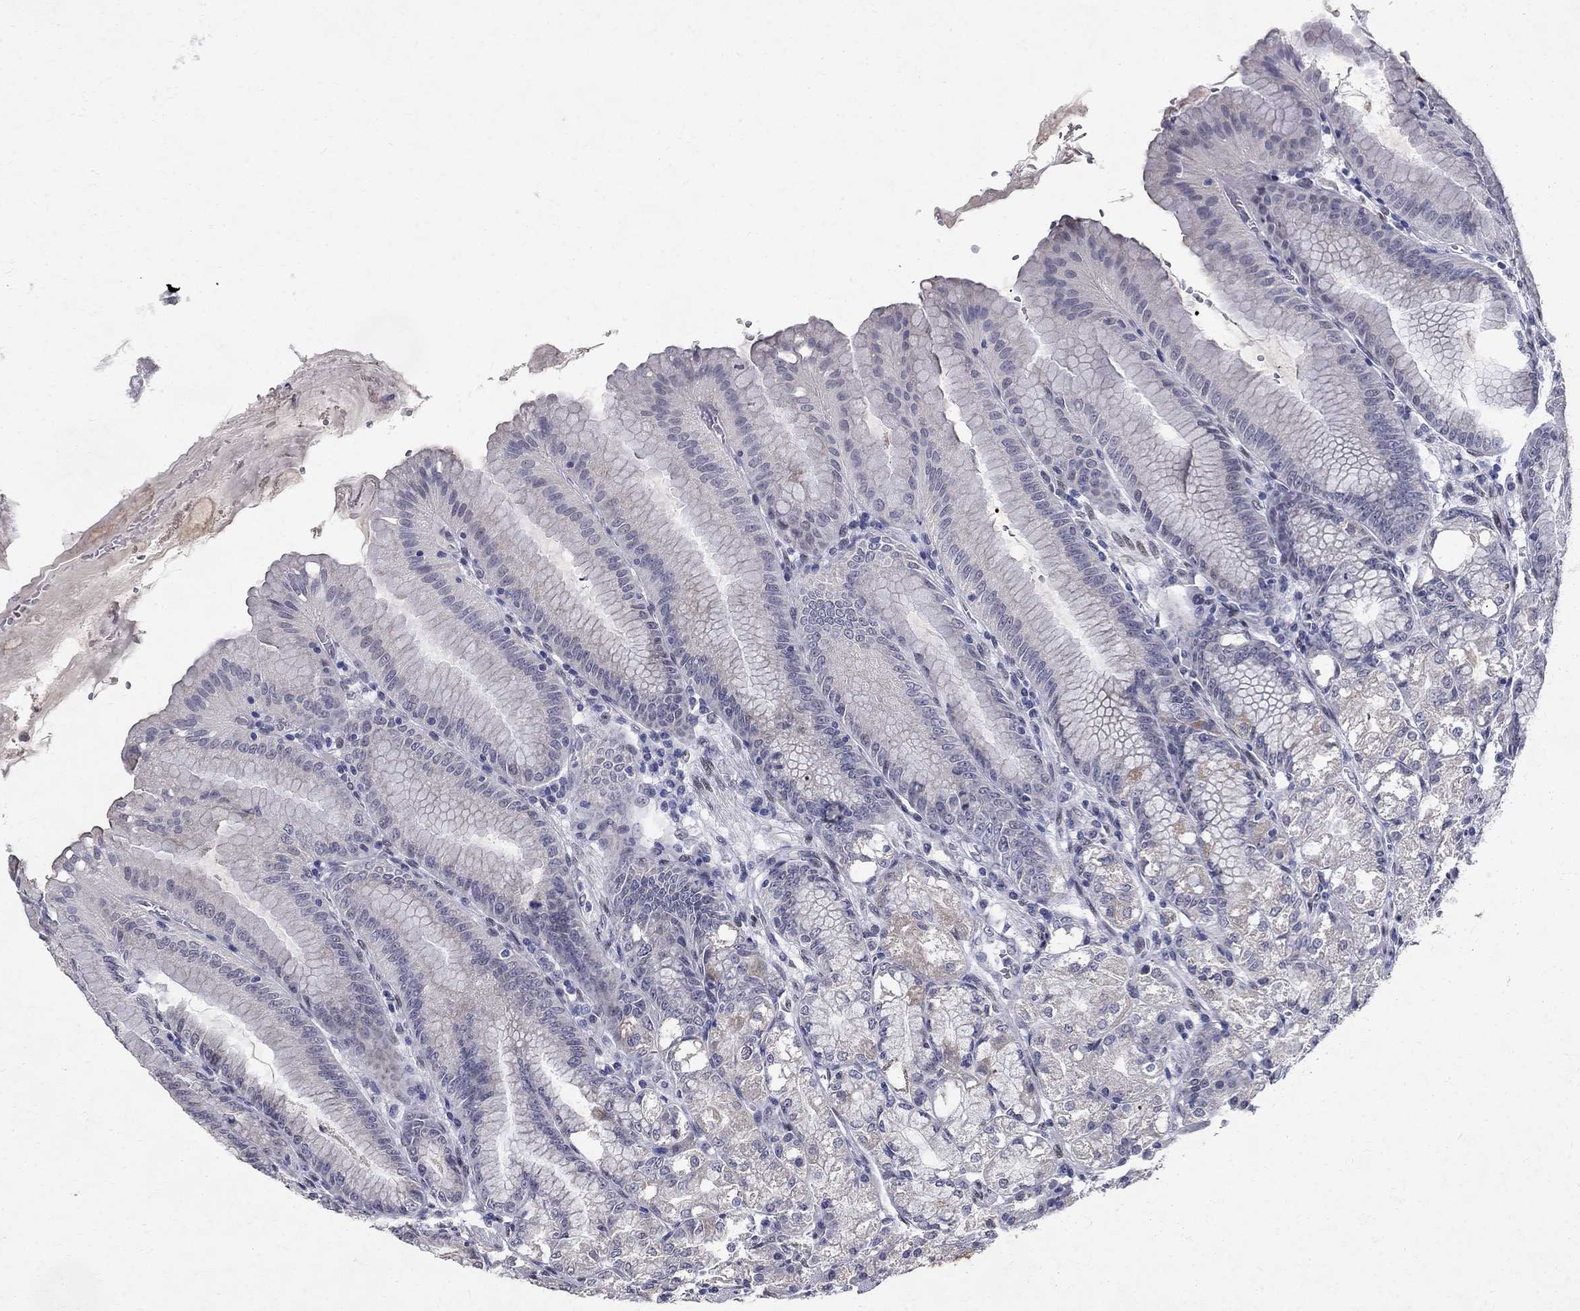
{"staining": {"intensity": "negative", "quantity": "none", "location": "none"}, "tissue": "stomach", "cell_type": "Glandular cells", "image_type": "normal", "snomed": [{"axis": "morphology", "description": "Normal tissue, NOS"}, {"axis": "topography", "description": "Stomach"}], "caption": "The photomicrograph shows no staining of glandular cells in unremarkable stomach.", "gene": "RBFOX1", "patient": {"sex": "male", "age": 71}}